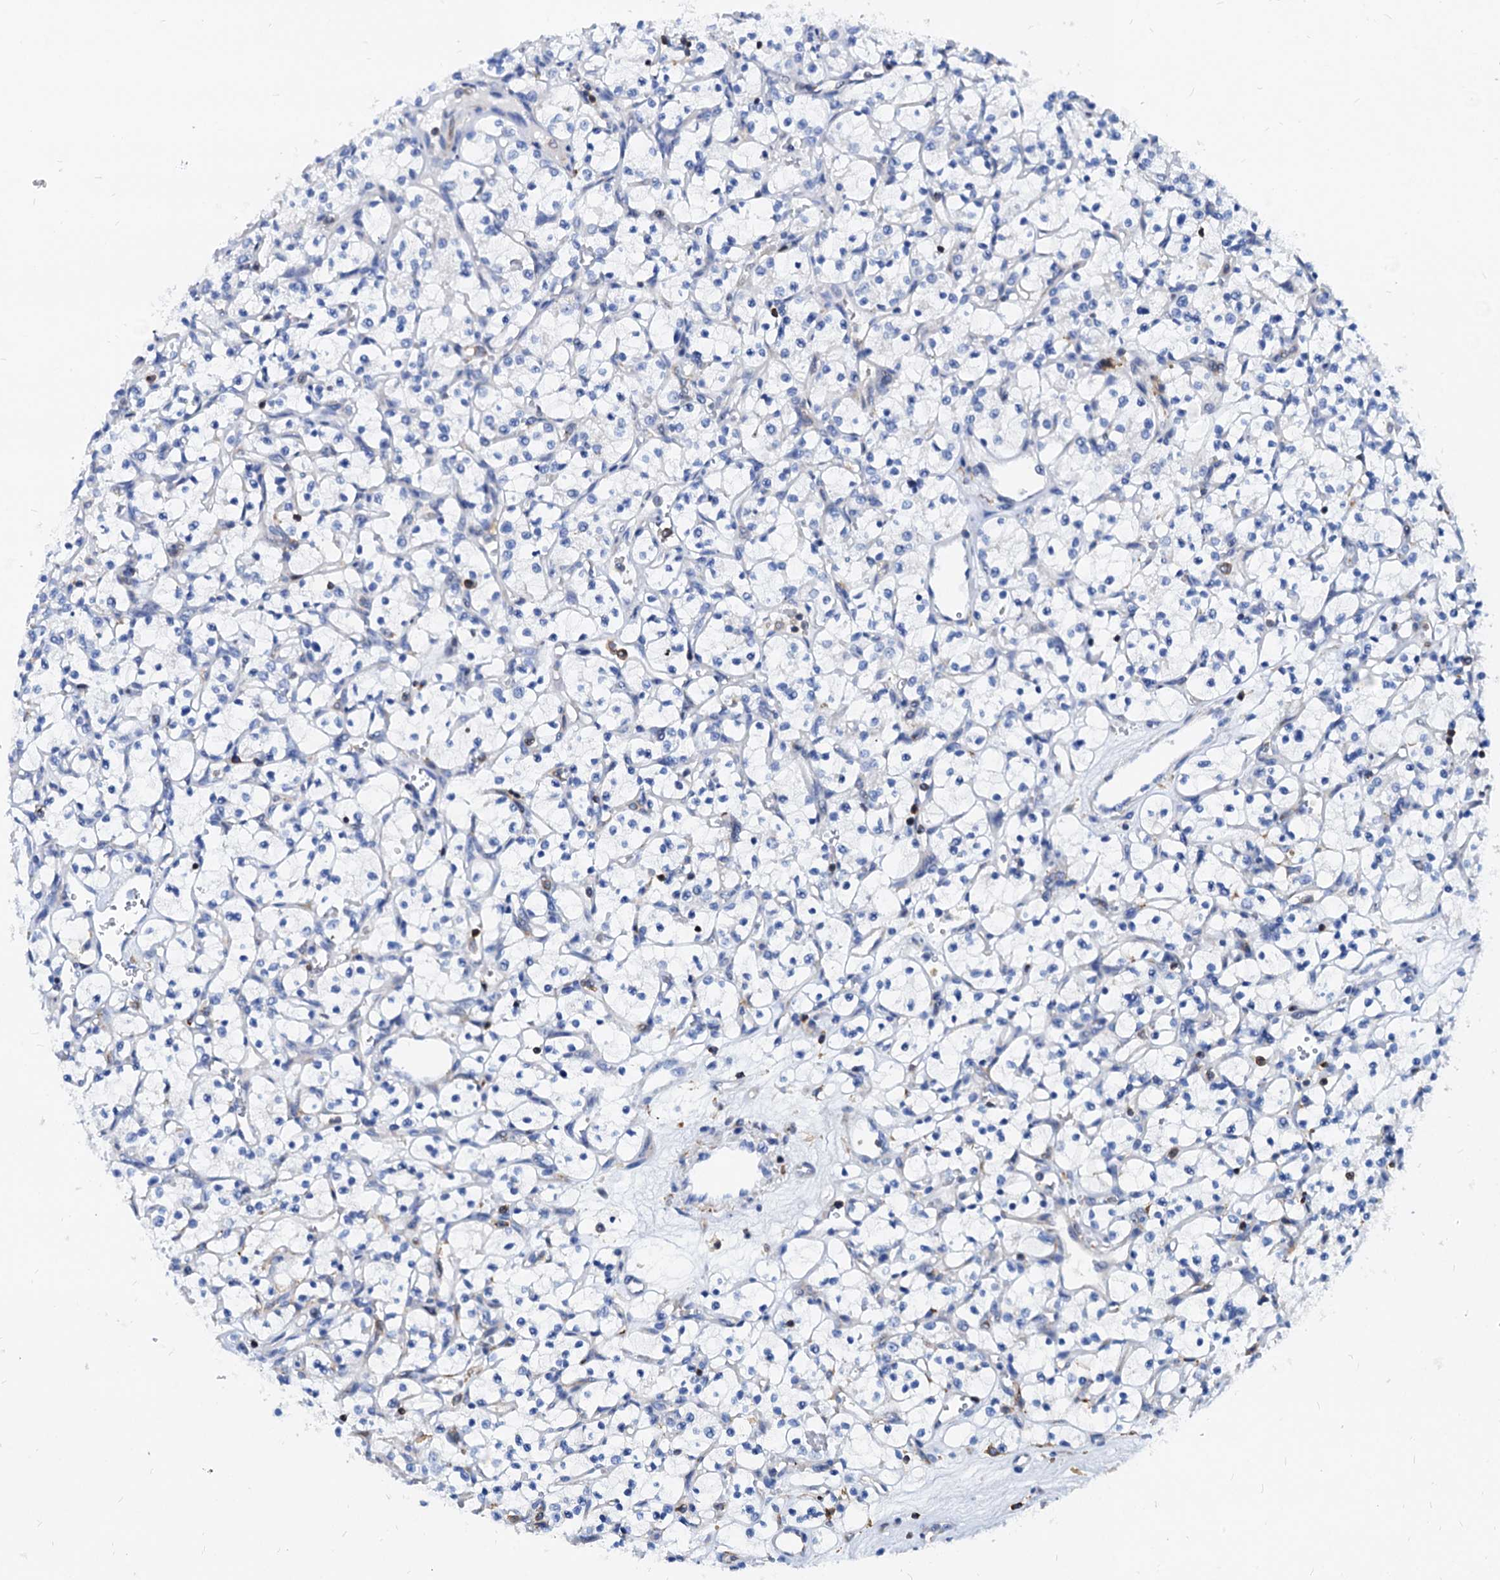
{"staining": {"intensity": "negative", "quantity": "none", "location": "none"}, "tissue": "renal cancer", "cell_type": "Tumor cells", "image_type": "cancer", "snomed": [{"axis": "morphology", "description": "Adenocarcinoma, NOS"}, {"axis": "topography", "description": "Kidney"}], "caption": "Renal cancer (adenocarcinoma) stained for a protein using immunohistochemistry (IHC) exhibits no expression tumor cells.", "gene": "LCP2", "patient": {"sex": "female", "age": 69}}